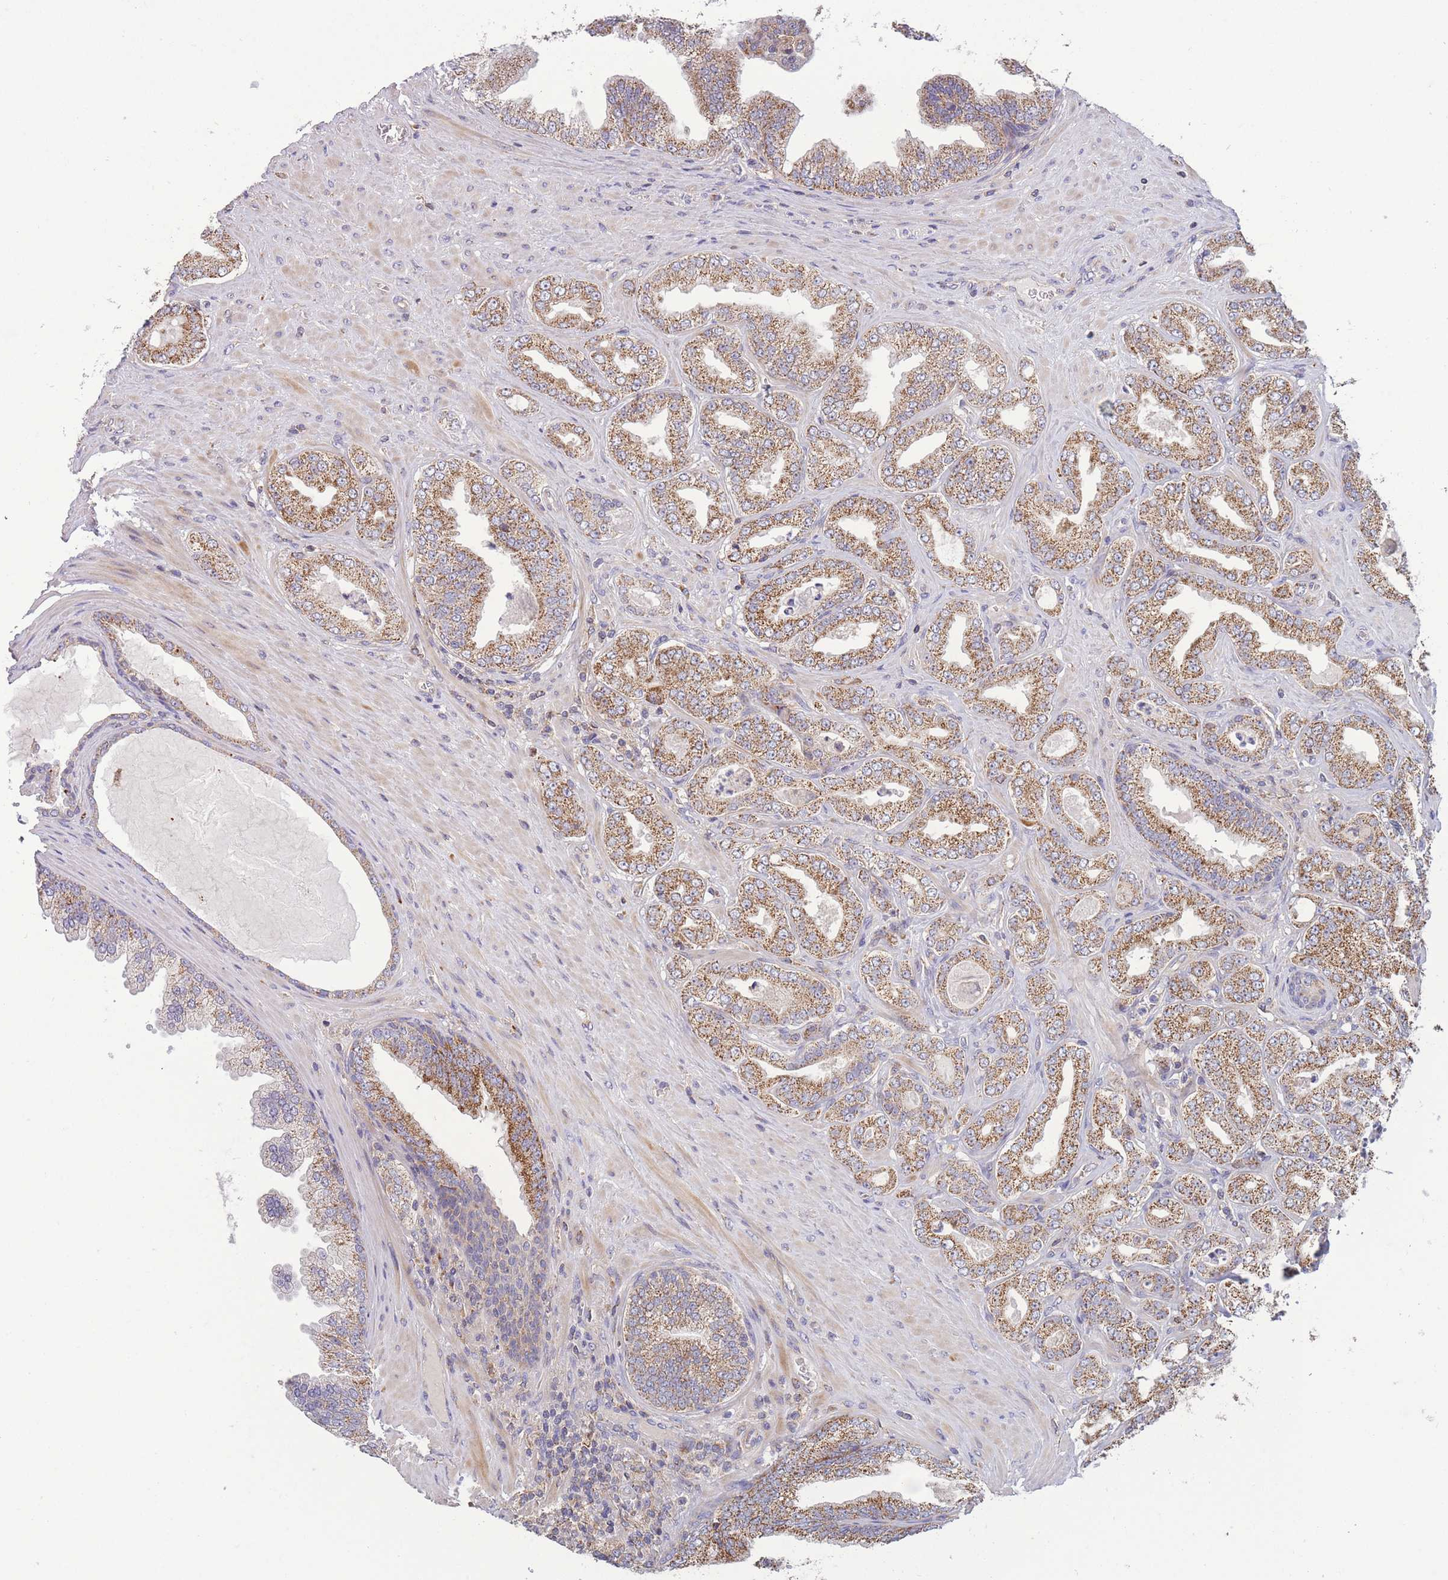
{"staining": {"intensity": "moderate", "quantity": ">75%", "location": "cytoplasmic/membranous"}, "tissue": "prostate cancer", "cell_type": "Tumor cells", "image_type": "cancer", "snomed": [{"axis": "morphology", "description": "Adenocarcinoma, Low grade"}, {"axis": "topography", "description": "Prostate"}], "caption": "A brown stain shows moderate cytoplasmic/membranous expression of a protein in prostate adenocarcinoma (low-grade) tumor cells. The staining was performed using DAB (3,3'-diaminobenzidine), with brown indicating positive protein expression. Nuclei are stained blue with hematoxylin.", "gene": "SLC25A42", "patient": {"sex": "male", "age": 63}}